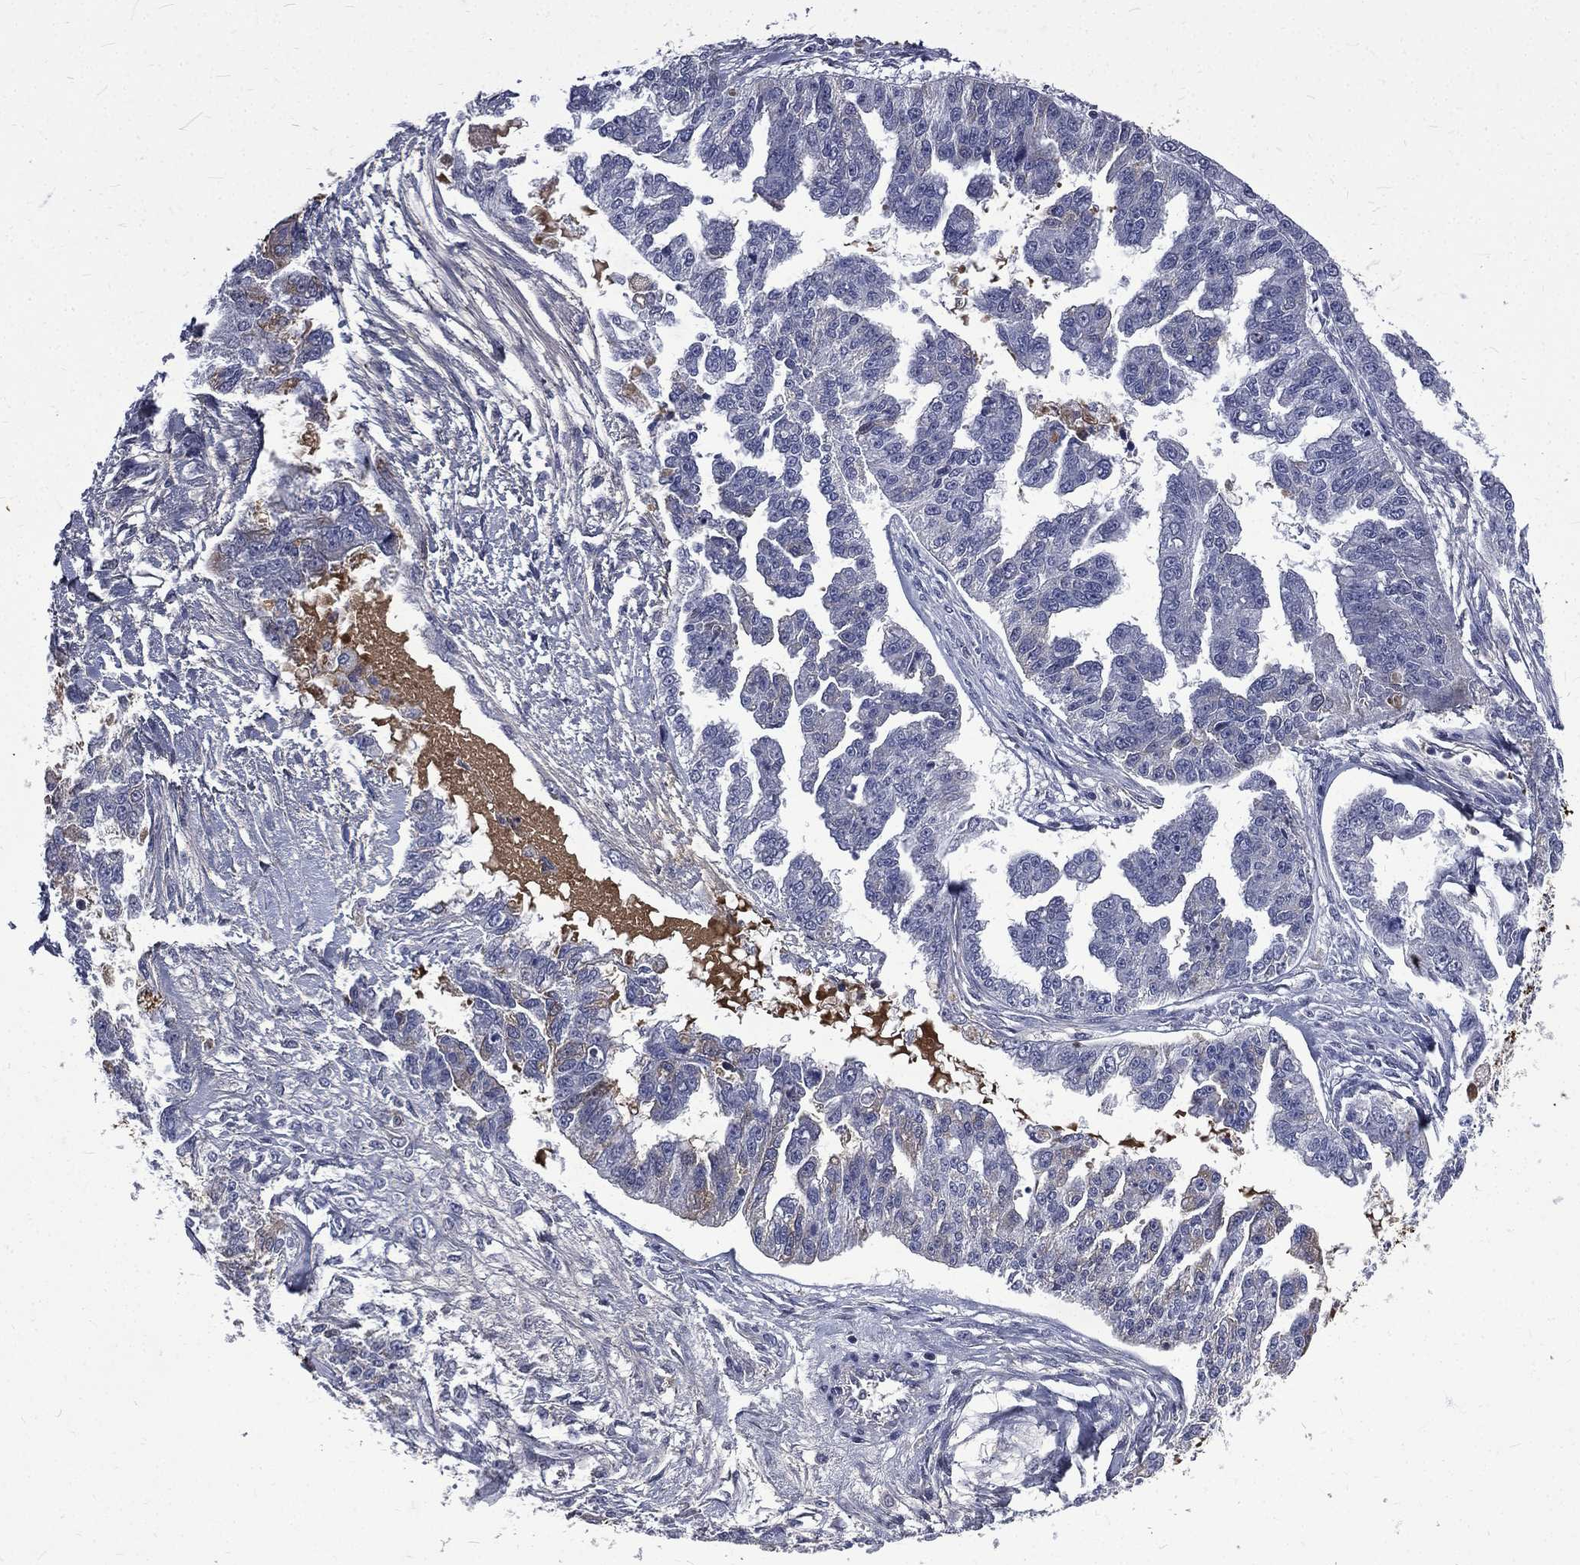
{"staining": {"intensity": "negative", "quantity": "none", "location": "none"}, "tissue": "ovarian cancer", "cell_type": "Tumor cells", "image_type": "cancer", "snomed": [{"axis": "morphology", "description": "Cystadenocarcinoma, serous, NOS"}, {"axis": "topography", "description": "Ovary"}], "caption": "Immunohistochemistry micrograph of human serous cystadenocarcinoma (ovarian) stained for a protein (brown), which shows no expression in tumor cells.", "gene": "FGG", "patient": {"sex": "female", "age": 58}}